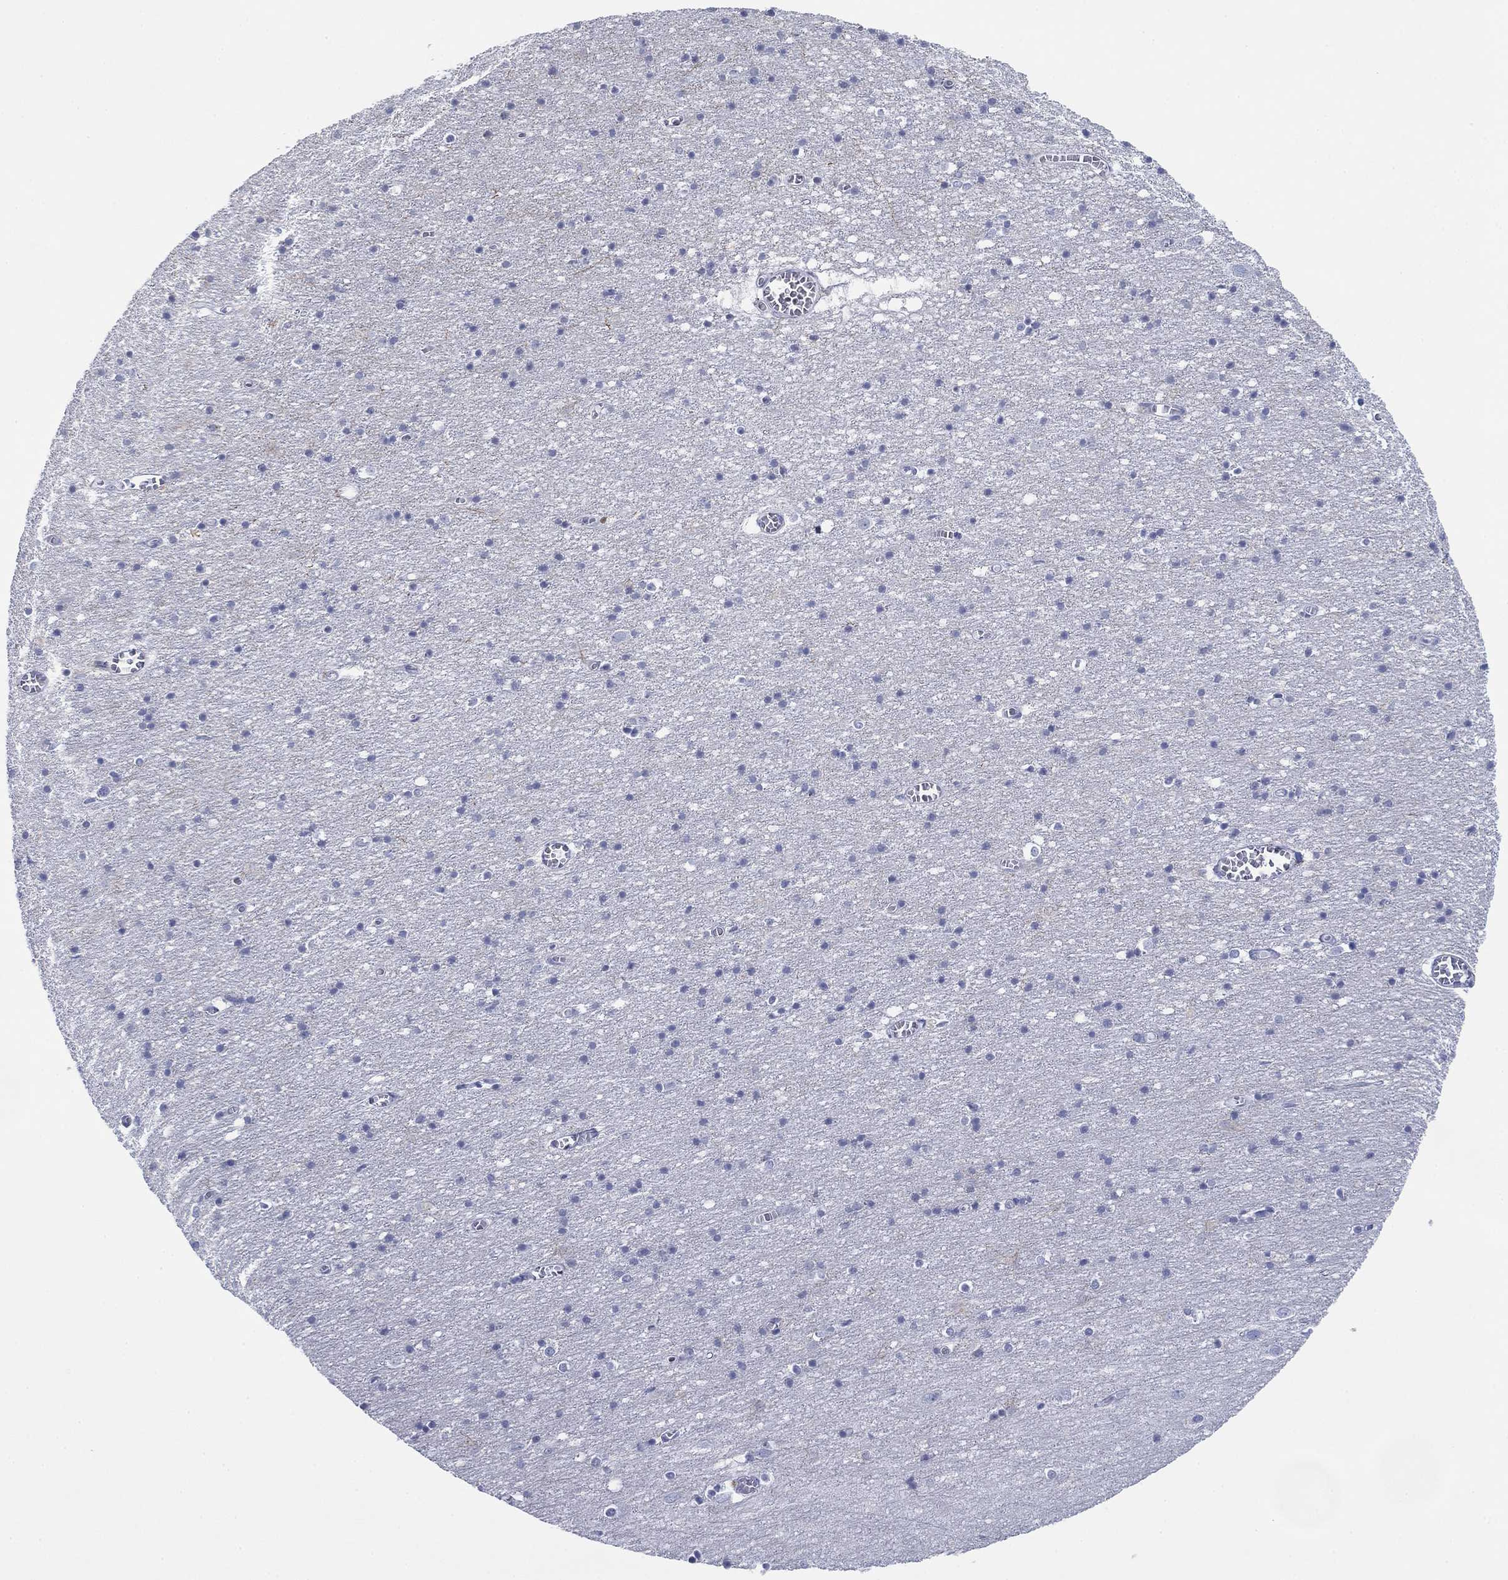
{"staining": {"intensity": "negative", "quantity": "none", "location": "none"}, "tissue": "cerebral cortex", "cell_type": "Endothelial cells", "image_type": "normal", "snomed": [{"axis": "morphology", "description": "Normal tissue, NOS"}, {"axis": "topography", "description": "Cerebral cortex"}], "caption": "Immunohistochemical staining of normal cerebral cortex shows no significant staining in endothelial cells. (DAB immunohistochemistry with hematoxylin counter stain).", "gene": "PDYN", "patient": {"sex": "male", "age": 70}}